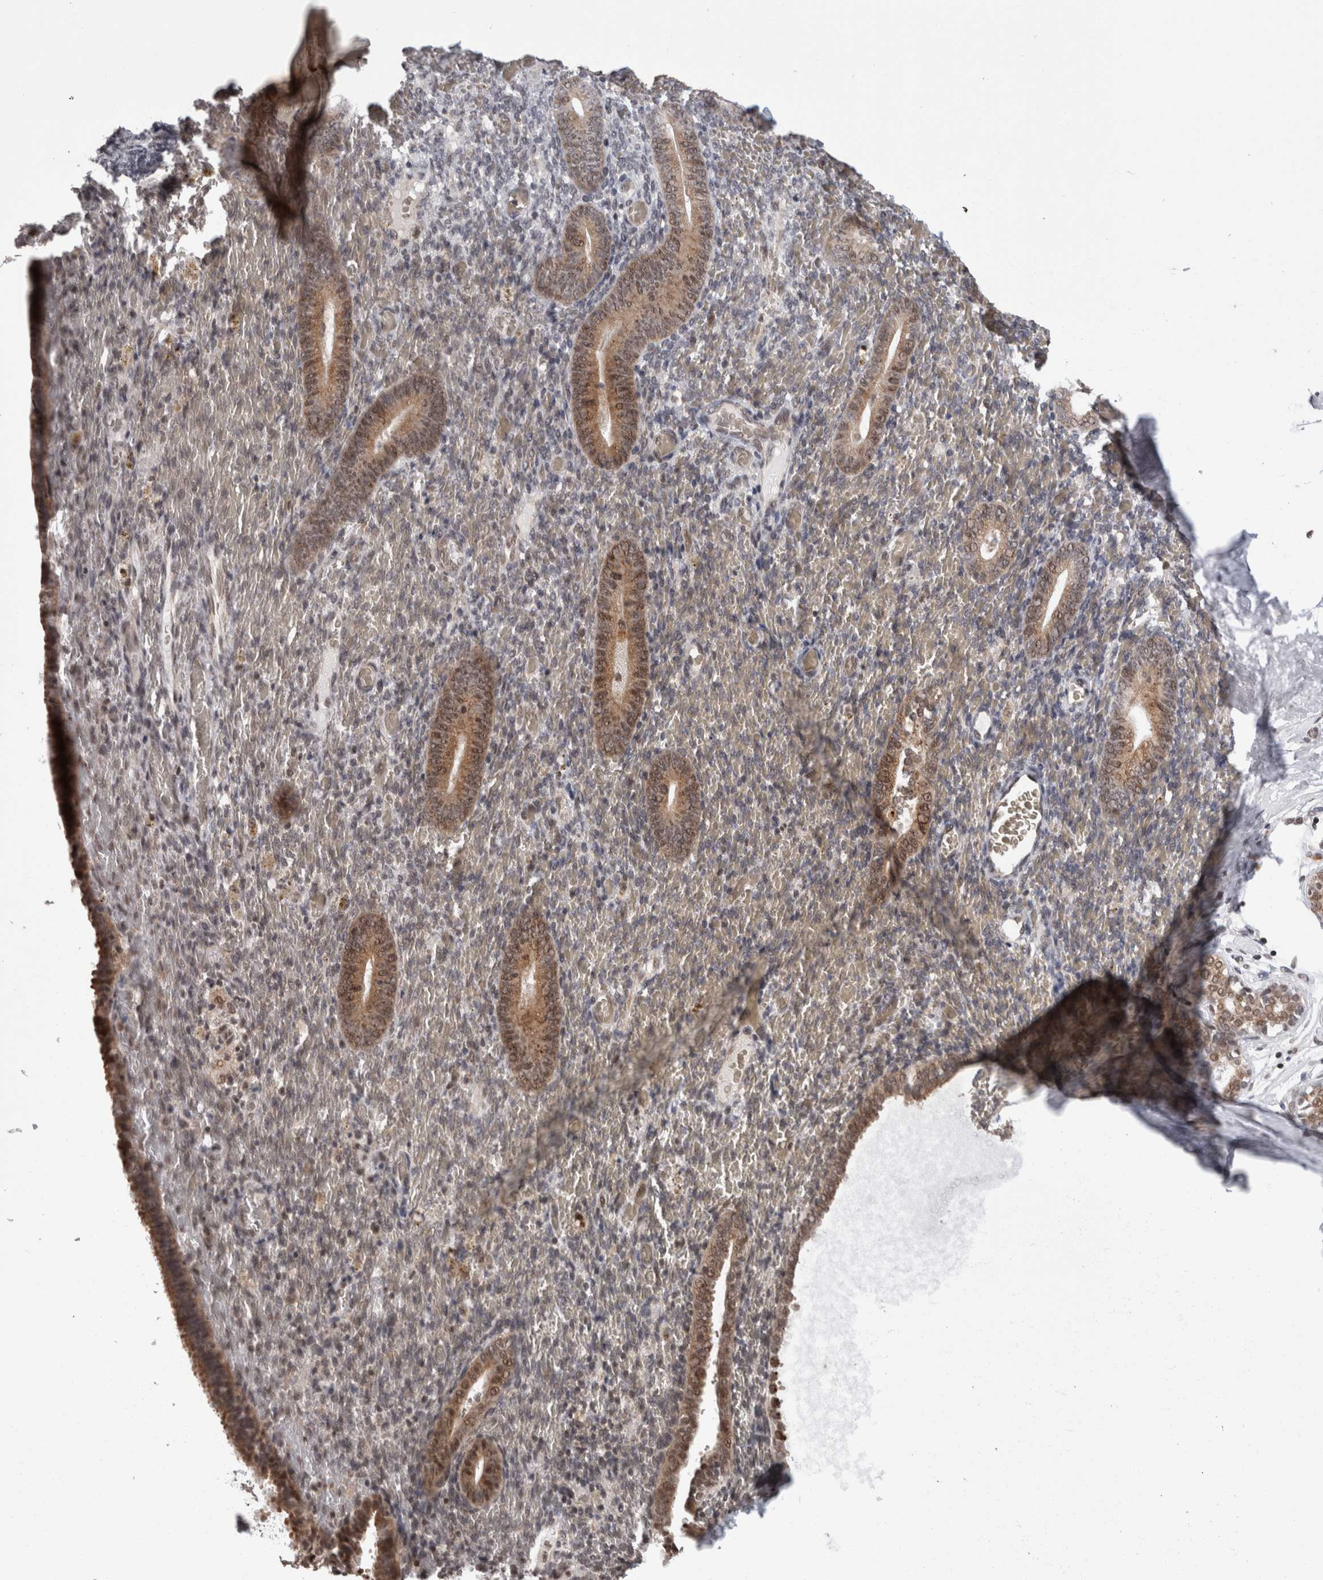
{"staining": {"intensity": "weak", "quantity": "<25%", "location": "cytoplasmic/membranous"}, "tissue": "endometrium", "cell_type": "Cells in endometrial stroma", "image_type": "normal", "snomed": [{"axis": "morphology", "description": "Normal tissue, NOS"}, {"axis": "topography", "description": "Endometrium"}], "caption": "Image shows no significant protein staining in cells in endometrial stroma of normal endometrium. The staining is performed using DAB (3,3'-diaminobenzidine) brown chromogen with nuclei counter-stained in using hematoxylin.", "gene": "ZBTB11", "patient": {"sex": "female", "age": 51}}